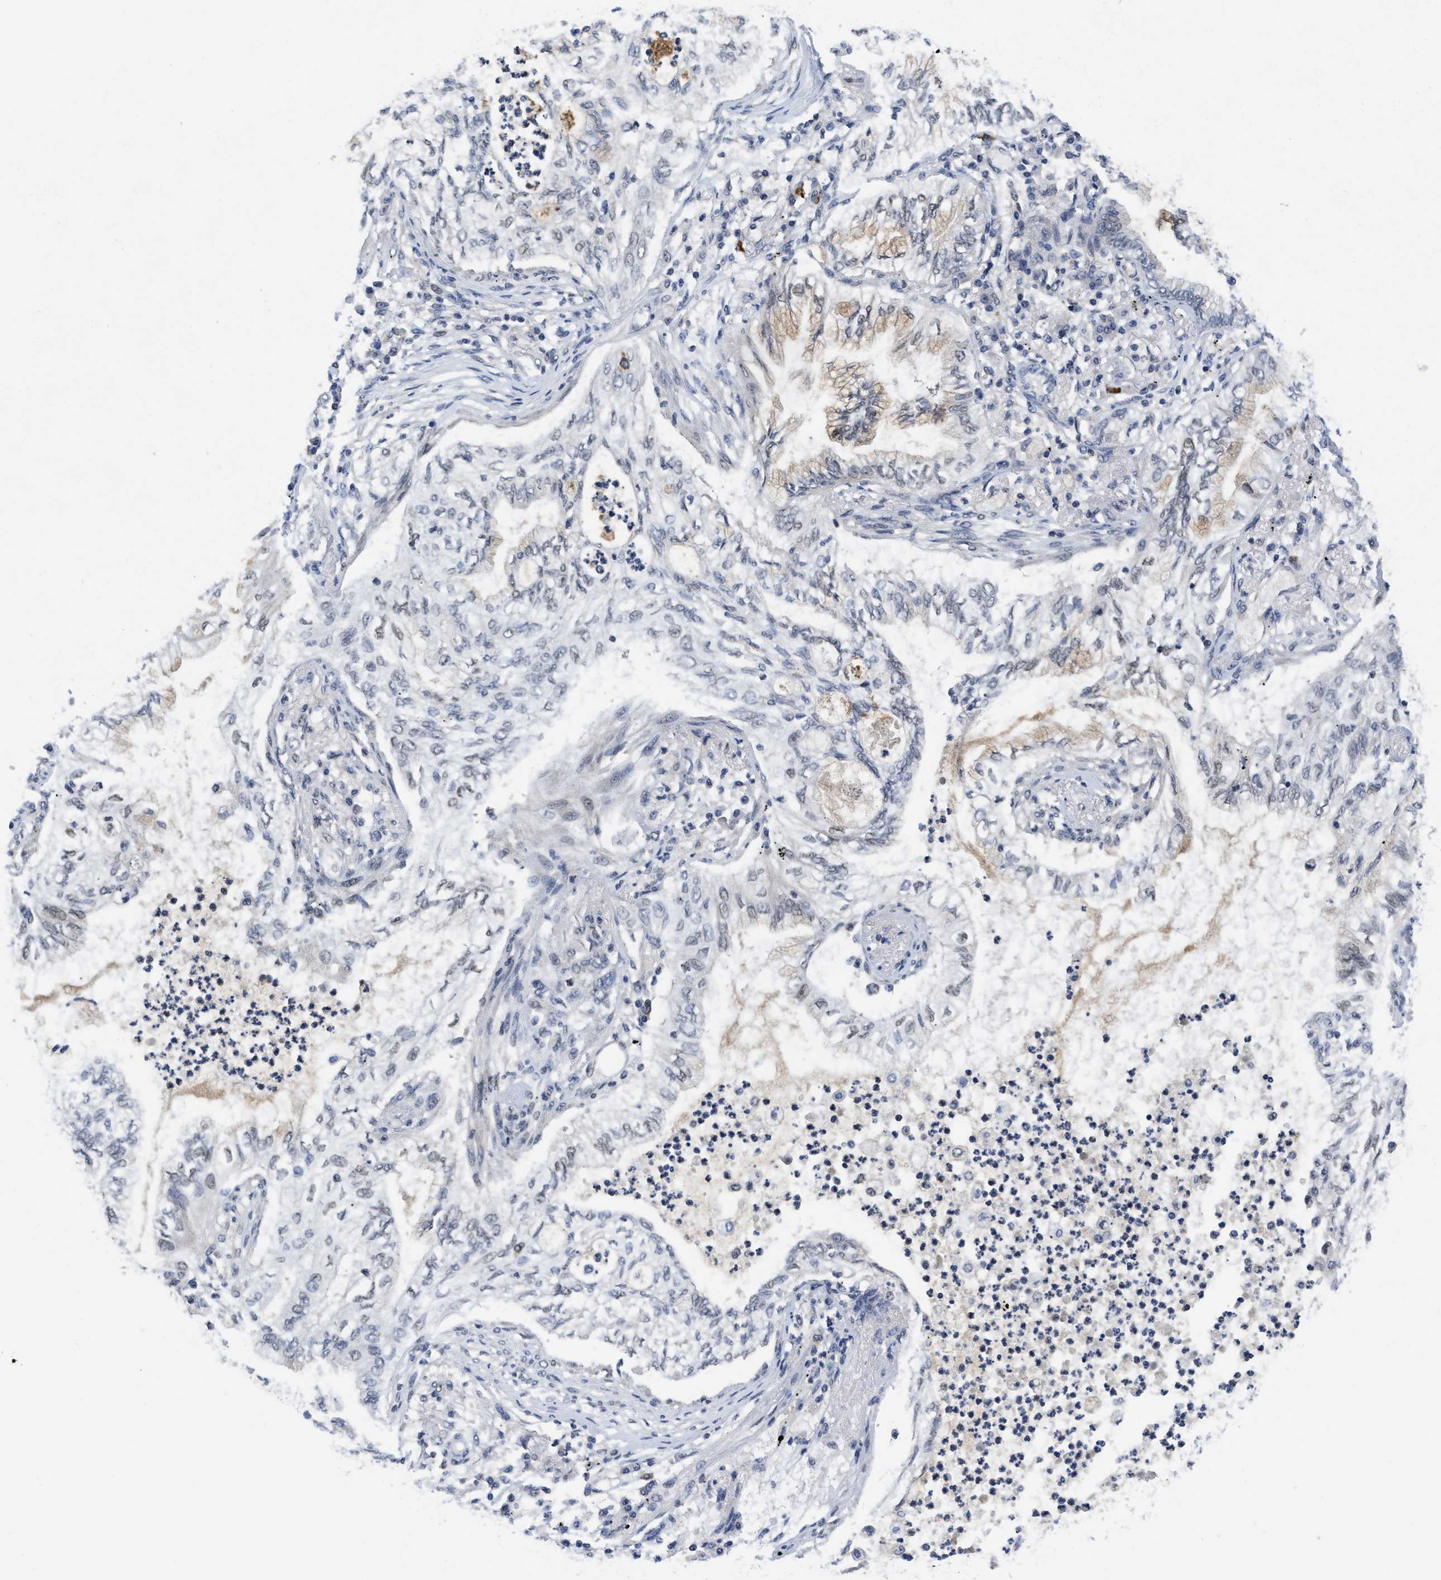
{"staining": {"intensity": "moderate", "quantity": "<25%", "location": "cytoplasmic/membranous"}, "tissue": "lung cancer", "cell_type": "Tumor cells", "image_type": "cancer", "snomed": [{"axis": "morphology", "description": "Normal tissue, NOS"}, {"axis": "morphology", "description": "Adenocarcinoma, NOS"}, {"axis": "topography", "description": "Bronchus"}, {"axis": "topography", "description": "Lung"}], "caption": "Protein staining of lung cancer (adenocarcinoma) tissue demonstrates moderate cytoplasmic/membranous positivity in approximately <25% of tumor cells.", "gene": "HIF1A", "patient": {"sex": "female", "age": 70}}